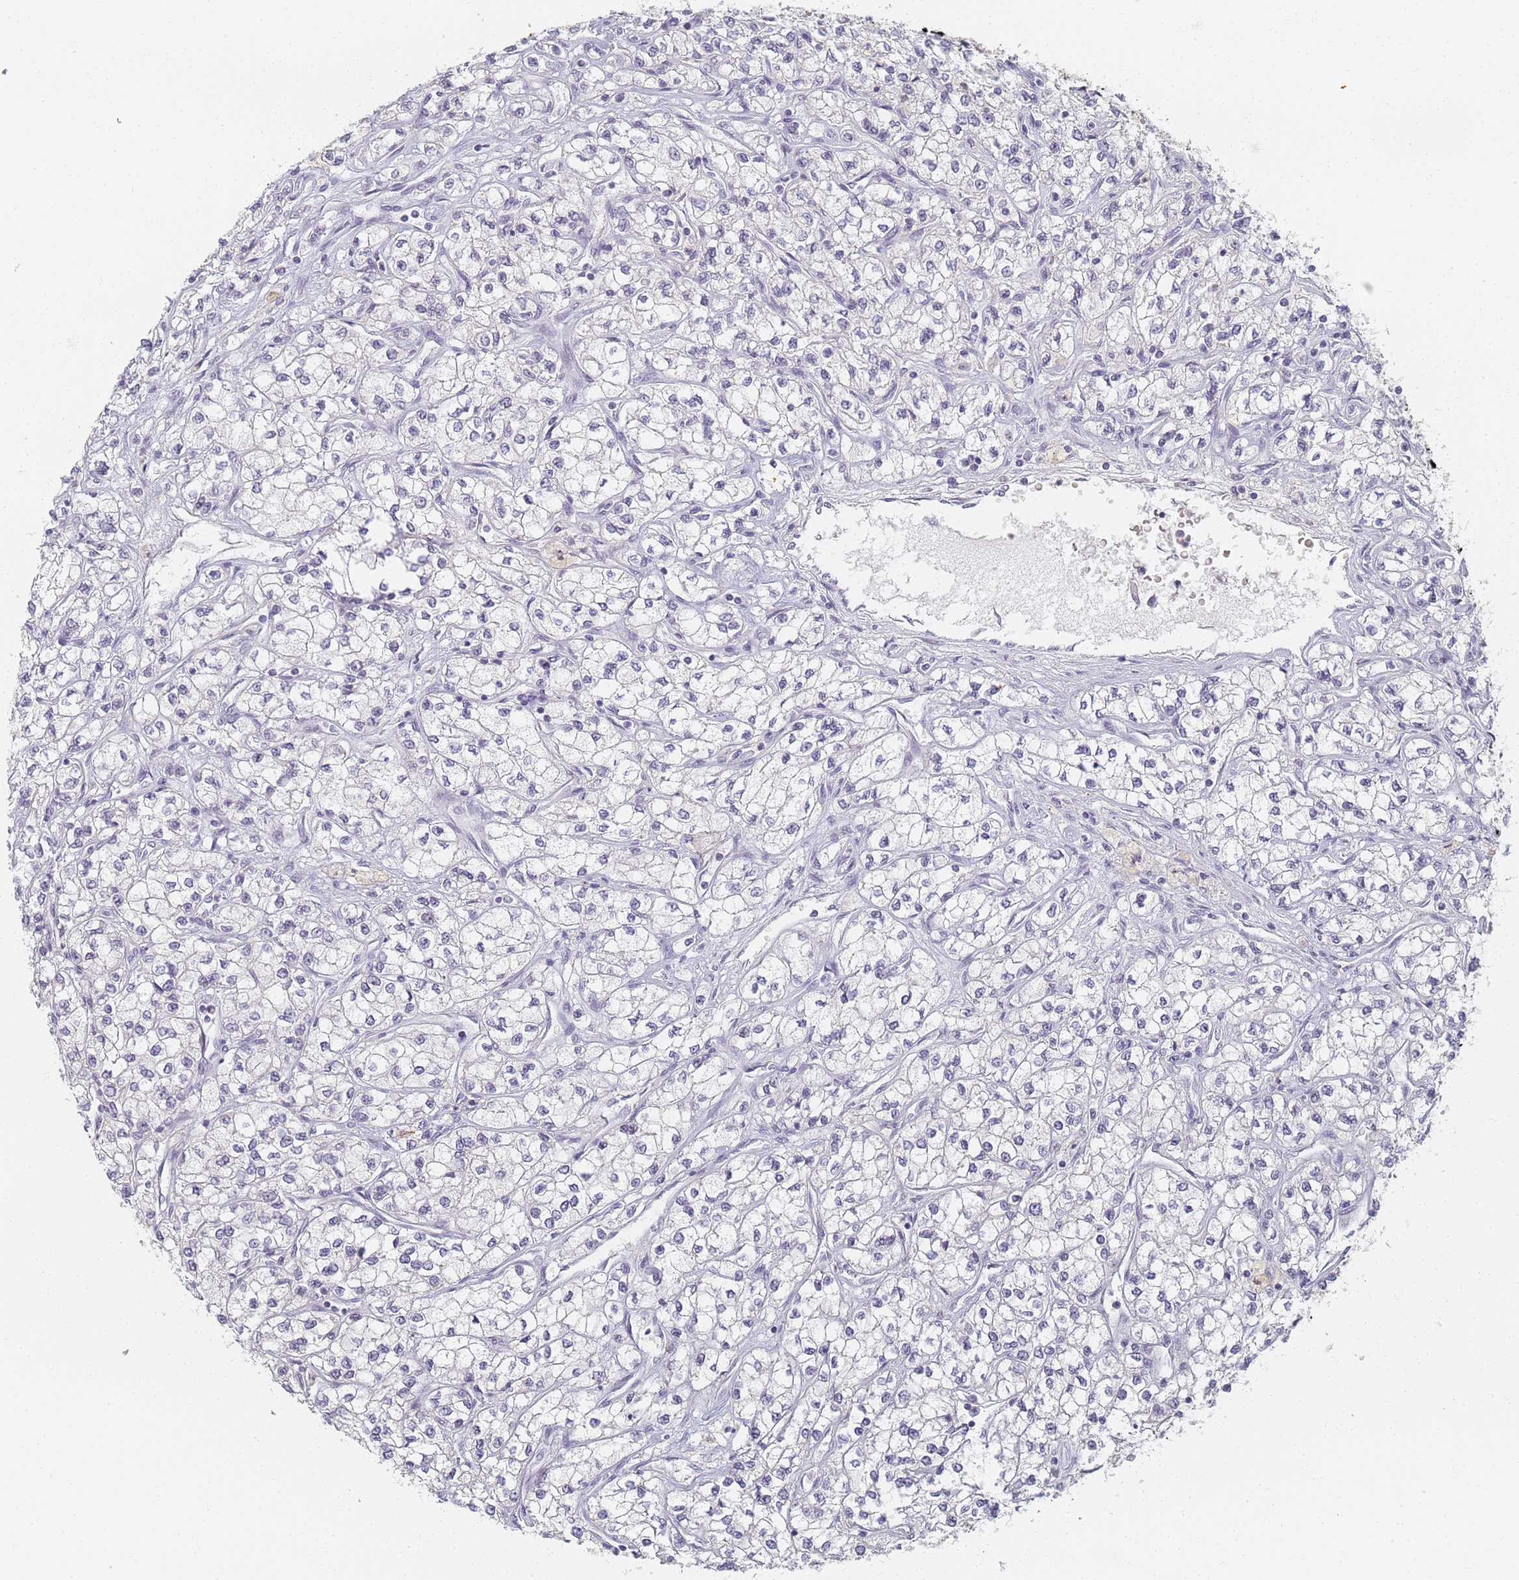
{"staining": {"intensity": "negative", "quantity": "none", "location": "none"}, "tissue": "renal cancer", "cell_type": "Tumor cells", "image_type": "cancer", "snomed": [{"axis": "morphology", "description": "Adenocarcinoma, NOS"}, {"axis": "topography", "description": "Kidney"}], "caption": "A photomicrograph of renal cancer (adenocarcinoma) stained for a protein exhibits no brown staining in tumor cells.", "gene": "SLC38A9", "patient": {"sex": "male", "age": 80}}